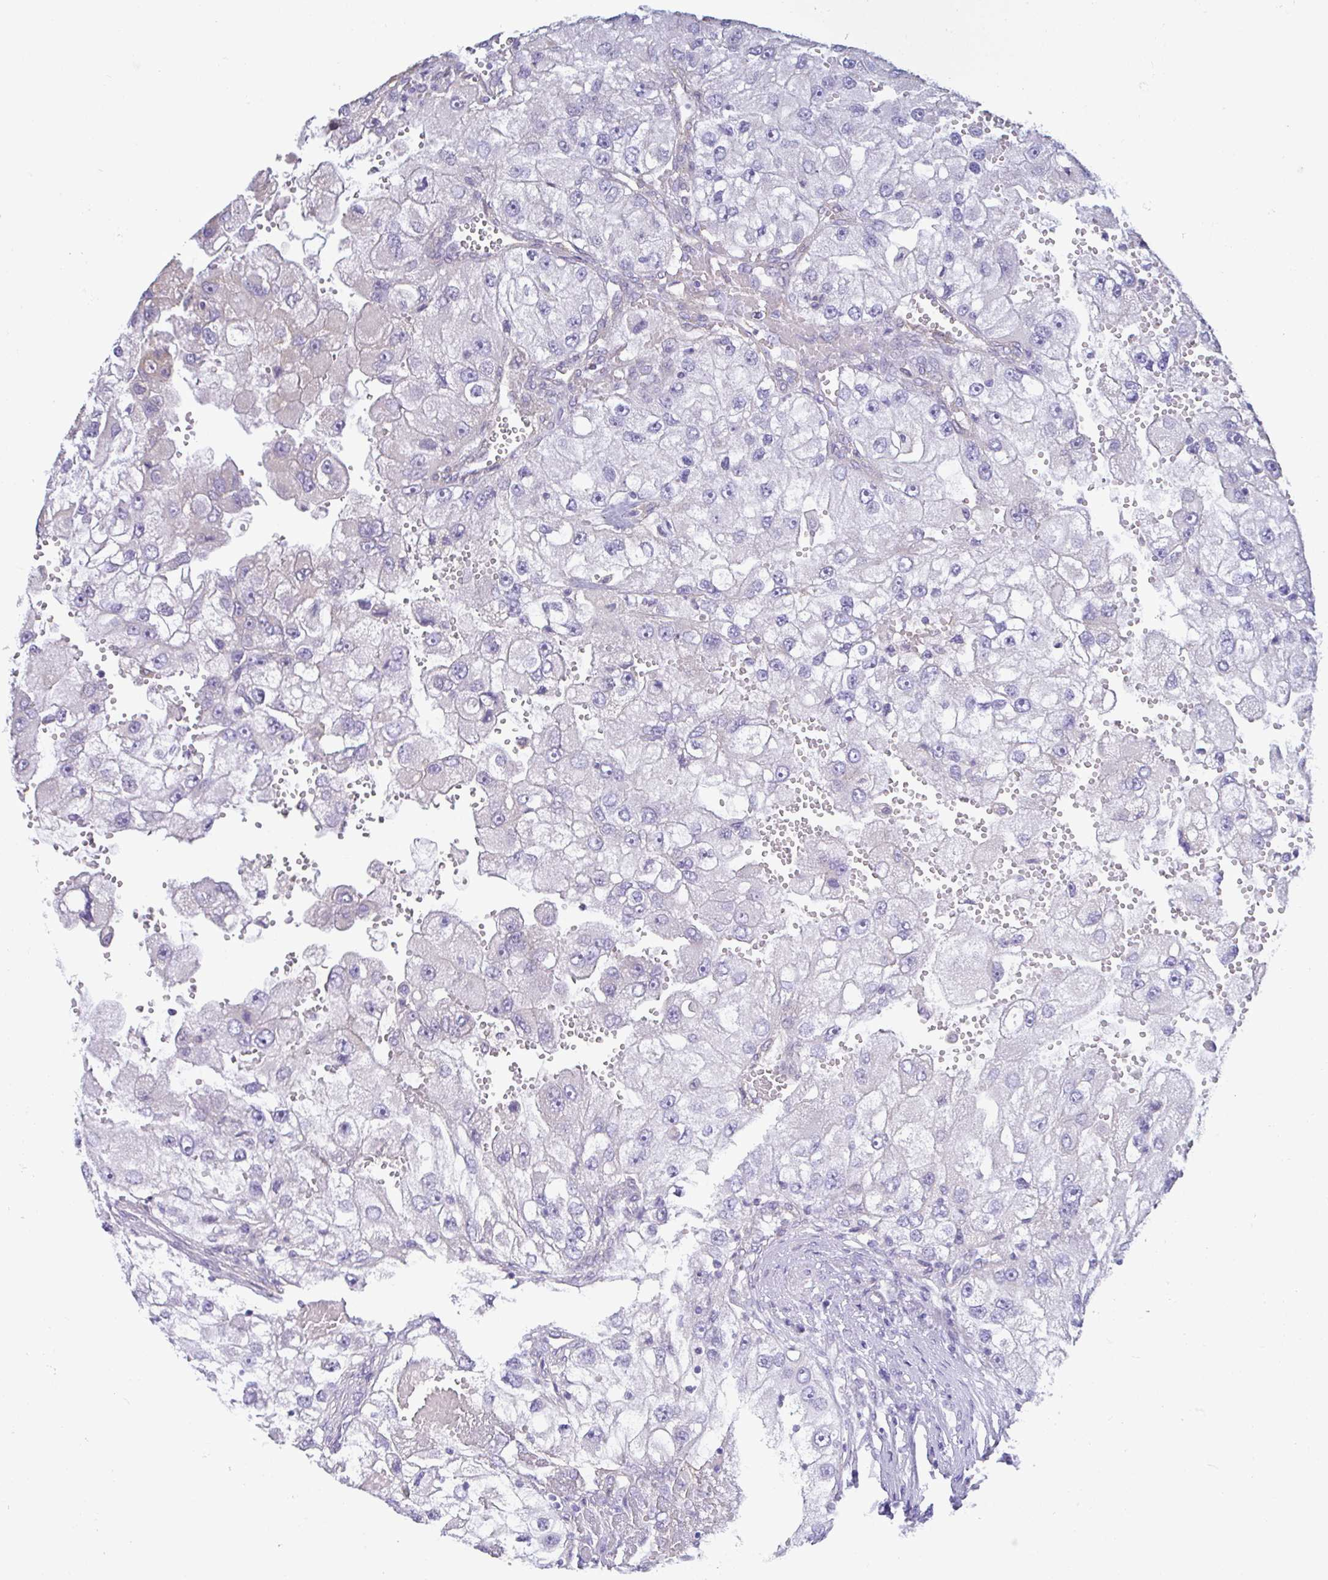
{"staining": {"intensity": "negative", "quantity": "none", "location": "none"}, "tissue": "renal cancer", "cell_type": "Tumor cells", "image_type": "cancer", "snomed": [{"axis": "morphology", "description": "Adenocarcinoma, NOS"}, {"axis": "topography", "description": "Kidney"}], "caption": "Immunohistochemistry (IHC) histopathology image of neoplastic tissue: renal cancer stained with DAB (3,3'-diaminobenzidine) shows no significant protein expression in tumor cells.", "gene": "PLCD4", "patient": {"sex": "male", "age": 63}}